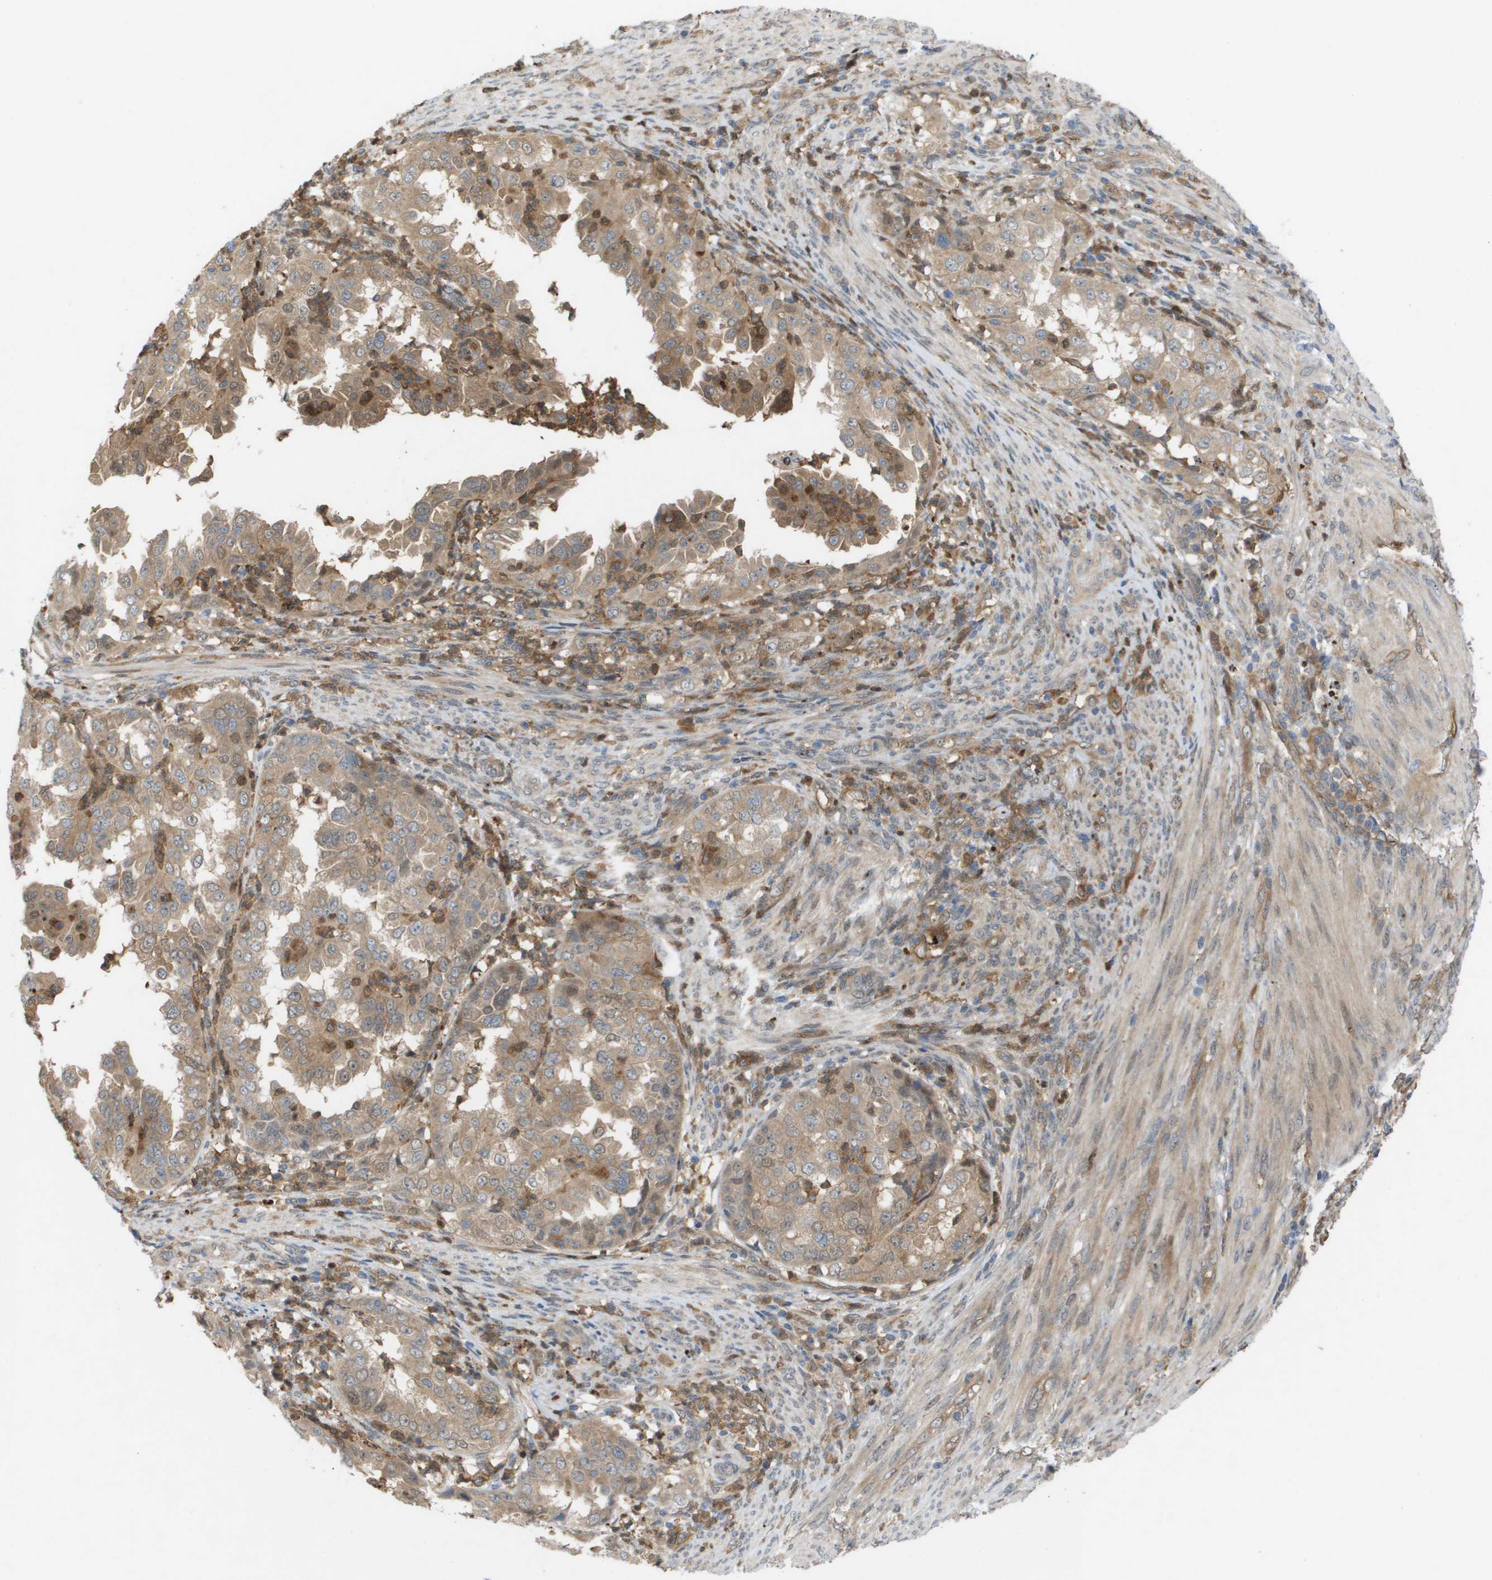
{"staining": {"intensity": "moderate", "quantity": ">75%", "location": "cytoplasmic/membranous"}, "tissue": "endometrial cancer", "cell_type": "Tumor cells", "image_type": "cancer", "snomed": [{"axis": "morphology", "description": "Adenocarcinoma, NOS"}, {"axis": "topography", "description": "Endometrium"}], "caption": "Human adenocarcinoma (endometrial) stained with a protein marker exhibits moderate staining in tumor cells.", "gene": "PALD1", "patient": {"sex": "female", "age": 85}}